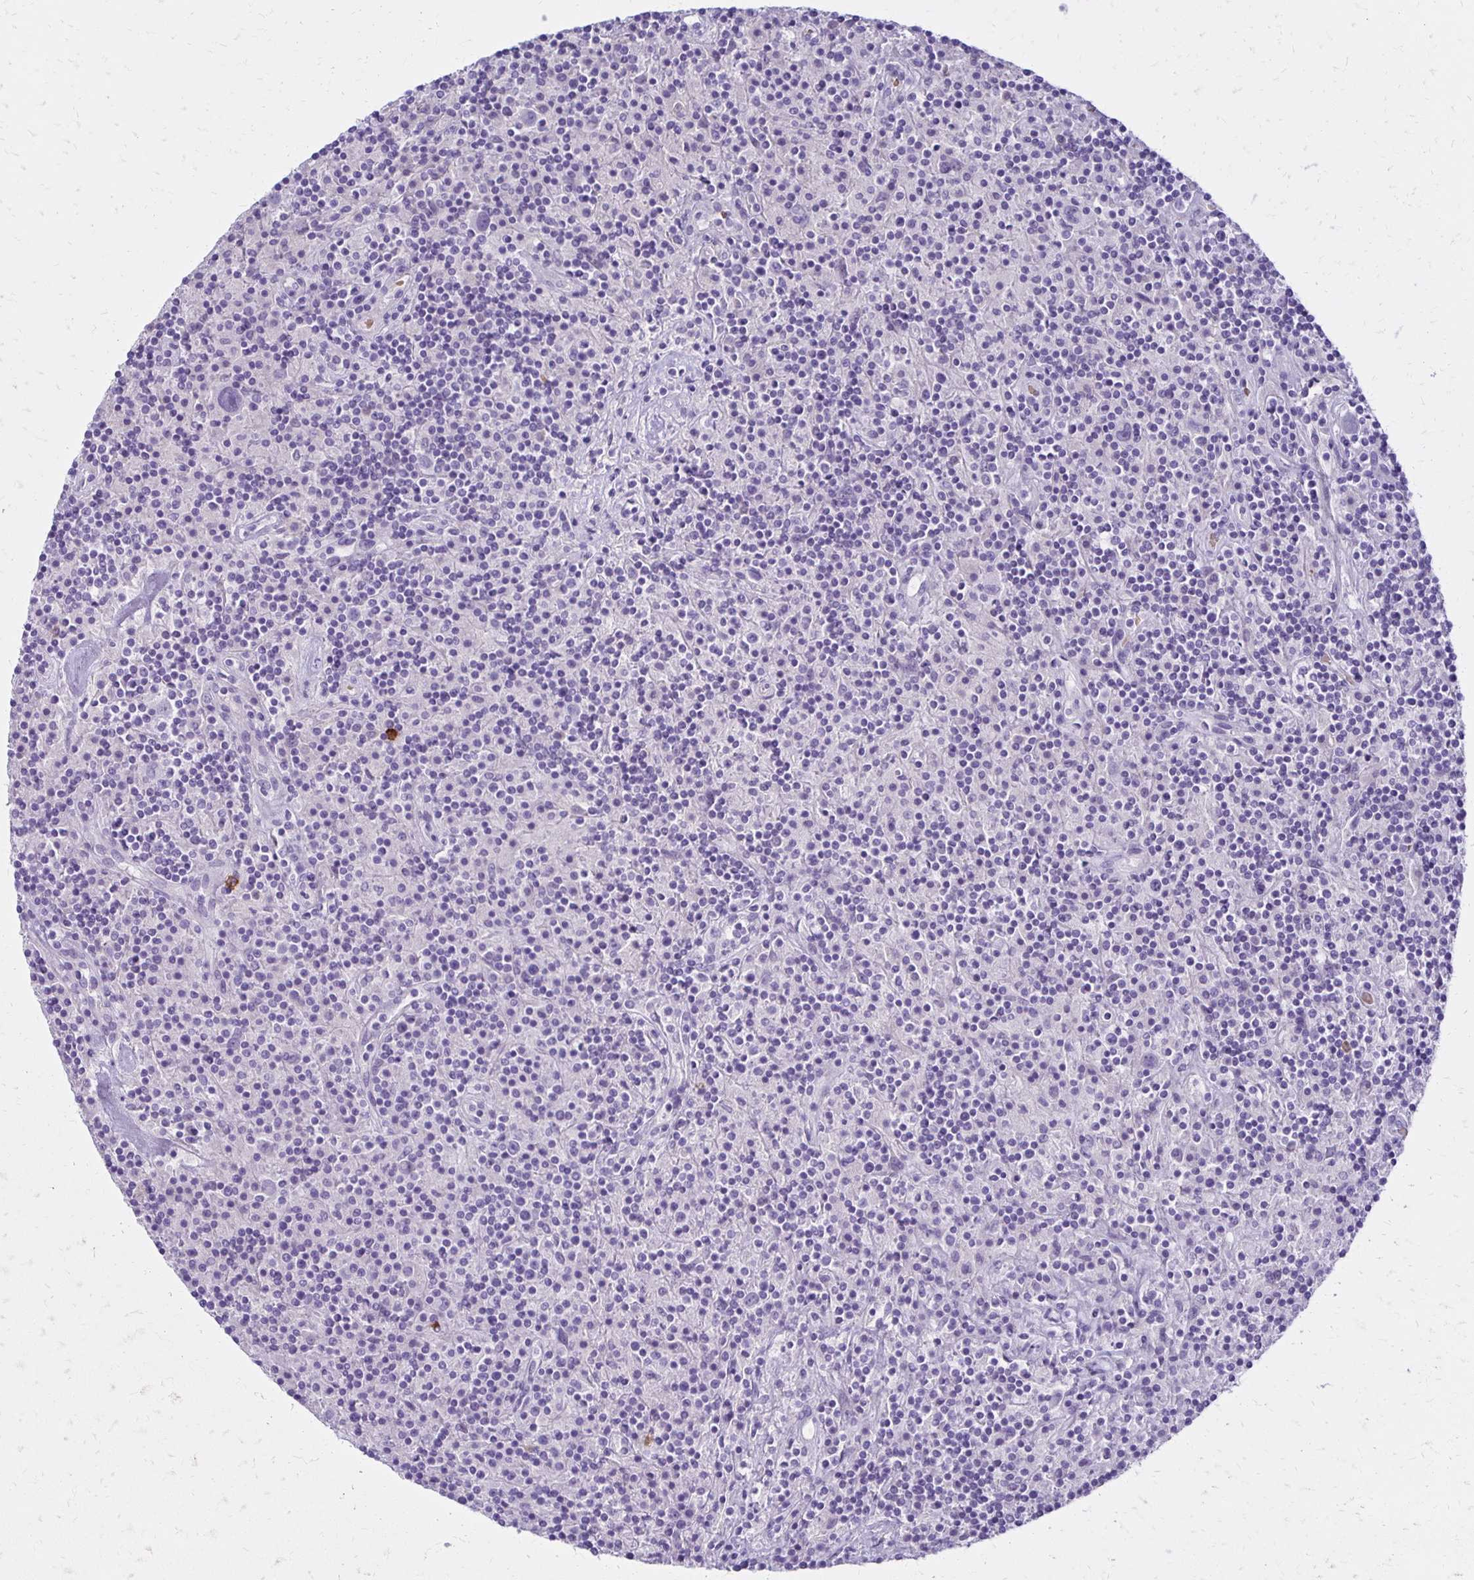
{"staining": {"intensity": "negative", "quantity": "none", "location": "none"}, "tissue": "lymphoma", "cell_type": "Tumor cells", "image_type": "cancer", "snomed": [{"axis": "morphology", "description": "Hodgkin's disease, NOS"}, {"axis": "topography", "description": "Lymph node"}], "caption": "Tumor cells are negative for brown protein staining in Hodgkin's disease.", "gene": "FNTB", "patient": {"sex": "male", "age": 70}}